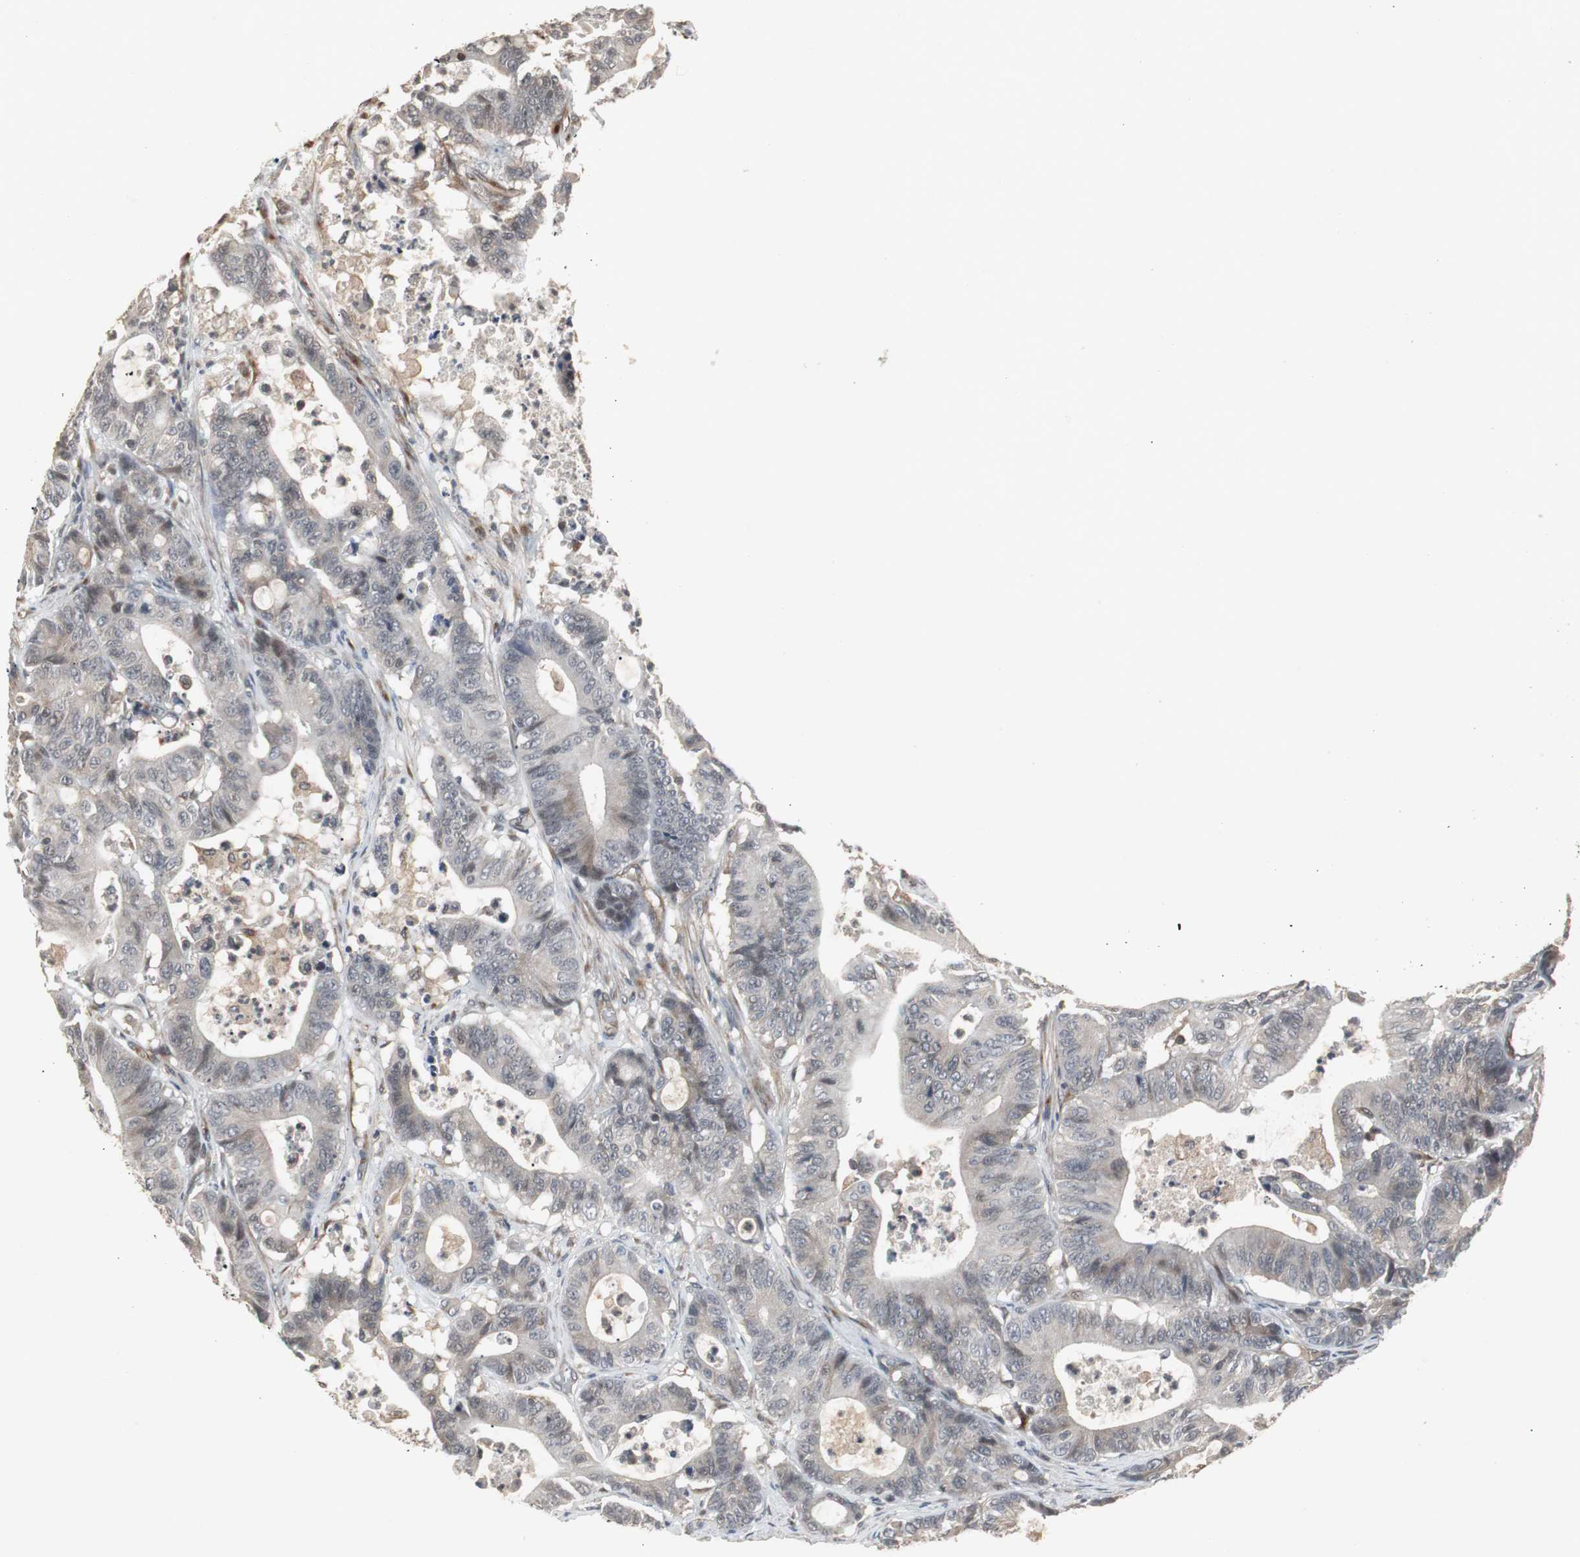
{"staining": {"intensity": "weak", "quantity": "25%-75%", "location": "cytoplasmic/membranous,nuclear"}, "tissue": "colorectal cancer", "cell_type": "Tumor cells", "image_type": "cancer", "snomed": [{"axis": "morphology", "description": "Adenocarcinoma, NOS"}, {"axis": "topography", "description": "Colon"}], "caption": "Immunohistochemistry (IHC) (DAB (3,3'-diaminobenzidine)) staining of human colorectal cancer (adenocarcinoma) exhibits weak cytoplasmic/membranous and nuclear protein positivity in about 25%-75% of tumor cells. (DAB (3,3'-diaminobenzidine) IHC with brightfield microscopy, high magnification).", "gene": "ATP2B2", "patient": {"sex": "female", "age": 84}}